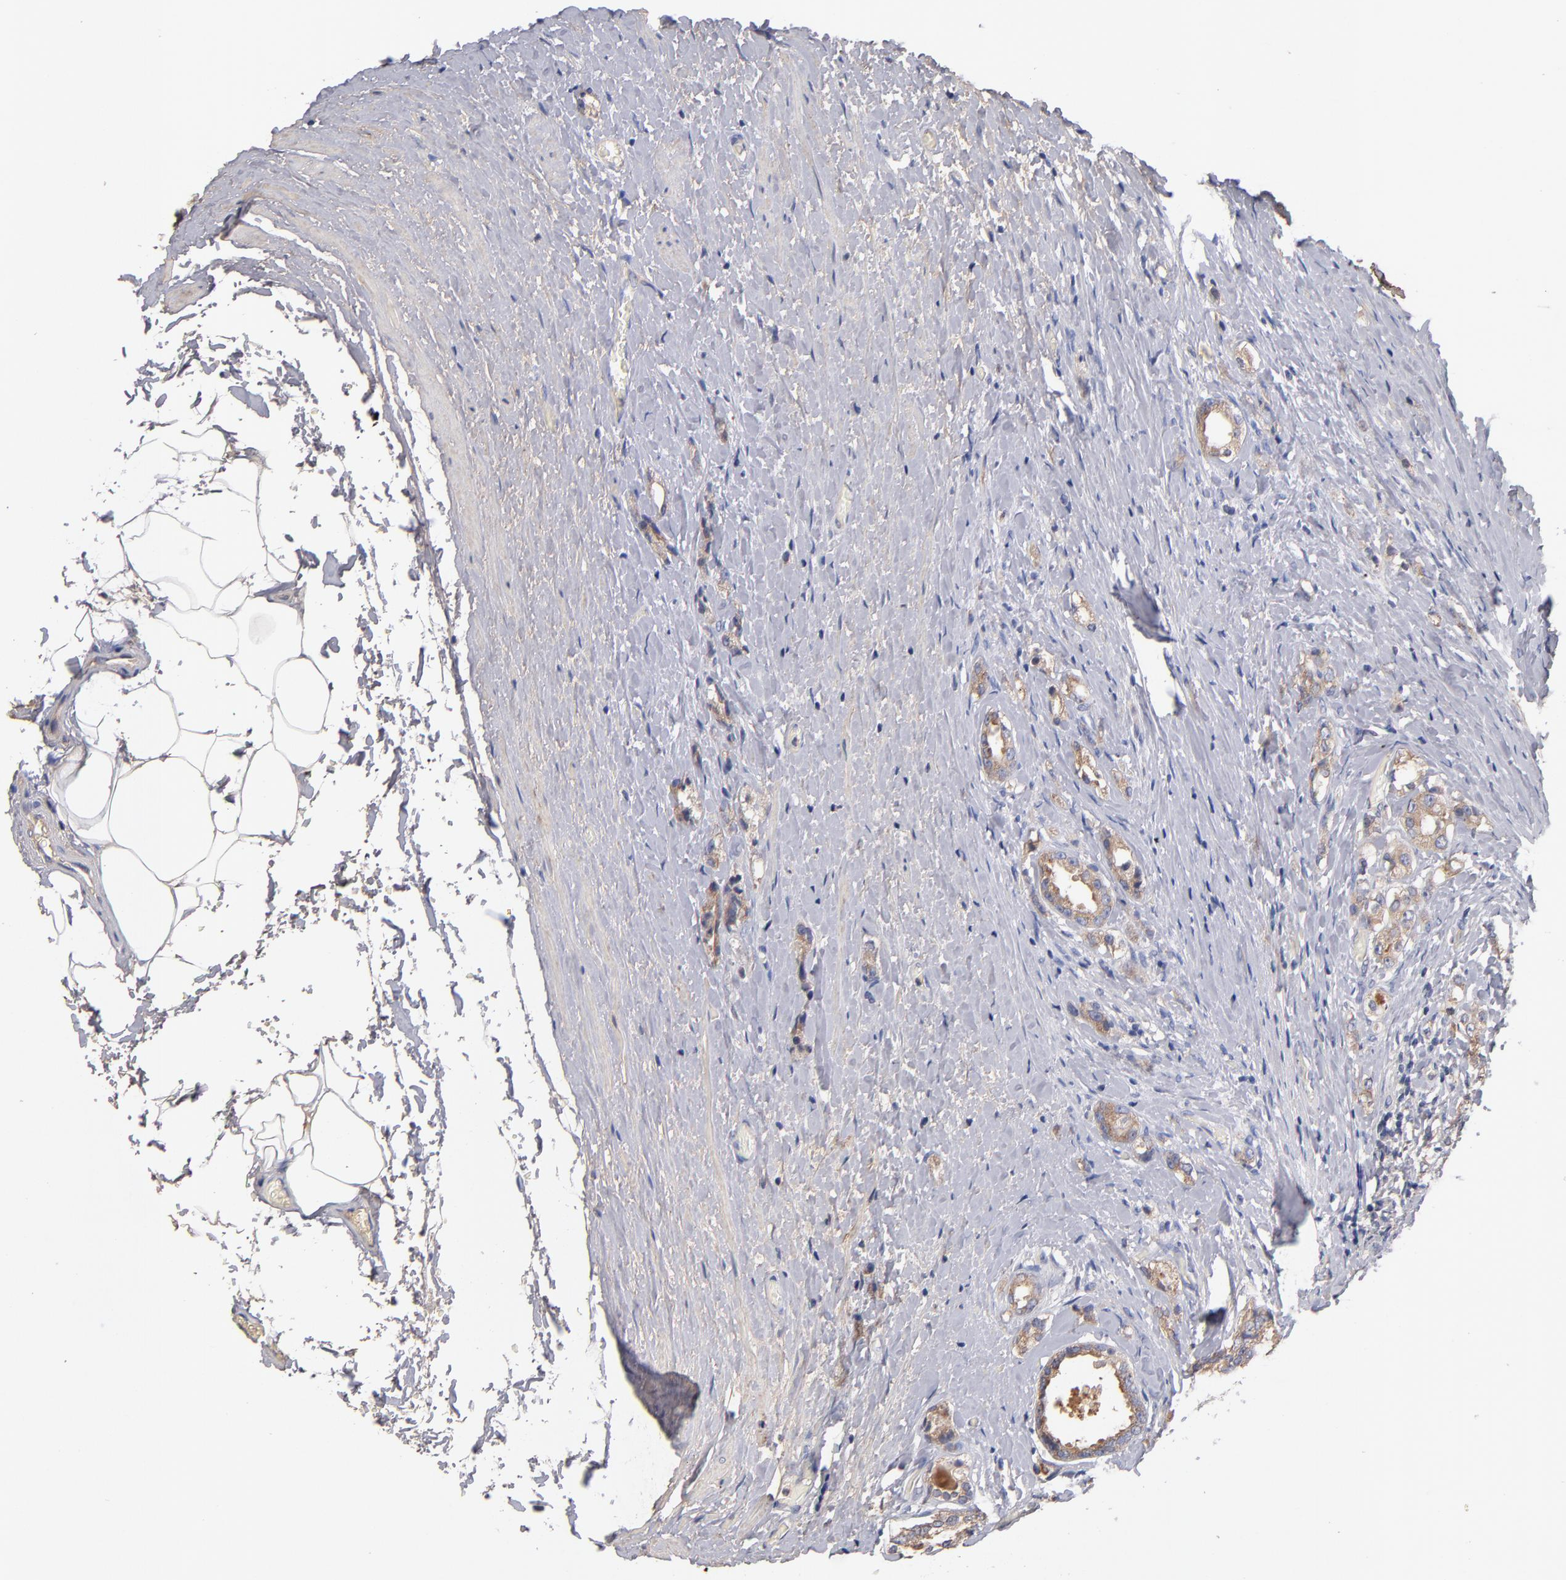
{"staining": {"intensity": "weak", "quantity": ">75%", "location": "cytoplasmic/membranous"}, "tissue": "prostate cancer", "cell_type": "Tumor cells", "image_type": "cancer", "snomed": [{"axis": "morphology", "description": "Adenocarcinoma, Medium grade"}, {"axis": "topography", "description": "Prostate"}], "caption": "Prostate cancer stained with immunohistochemistry (IHC) exhibits weak cytoplasmic/membranous staining in approximately >75% of tumor cells.", "gene": "DACT1", "patient": {"sex": "male", "age": 59}}